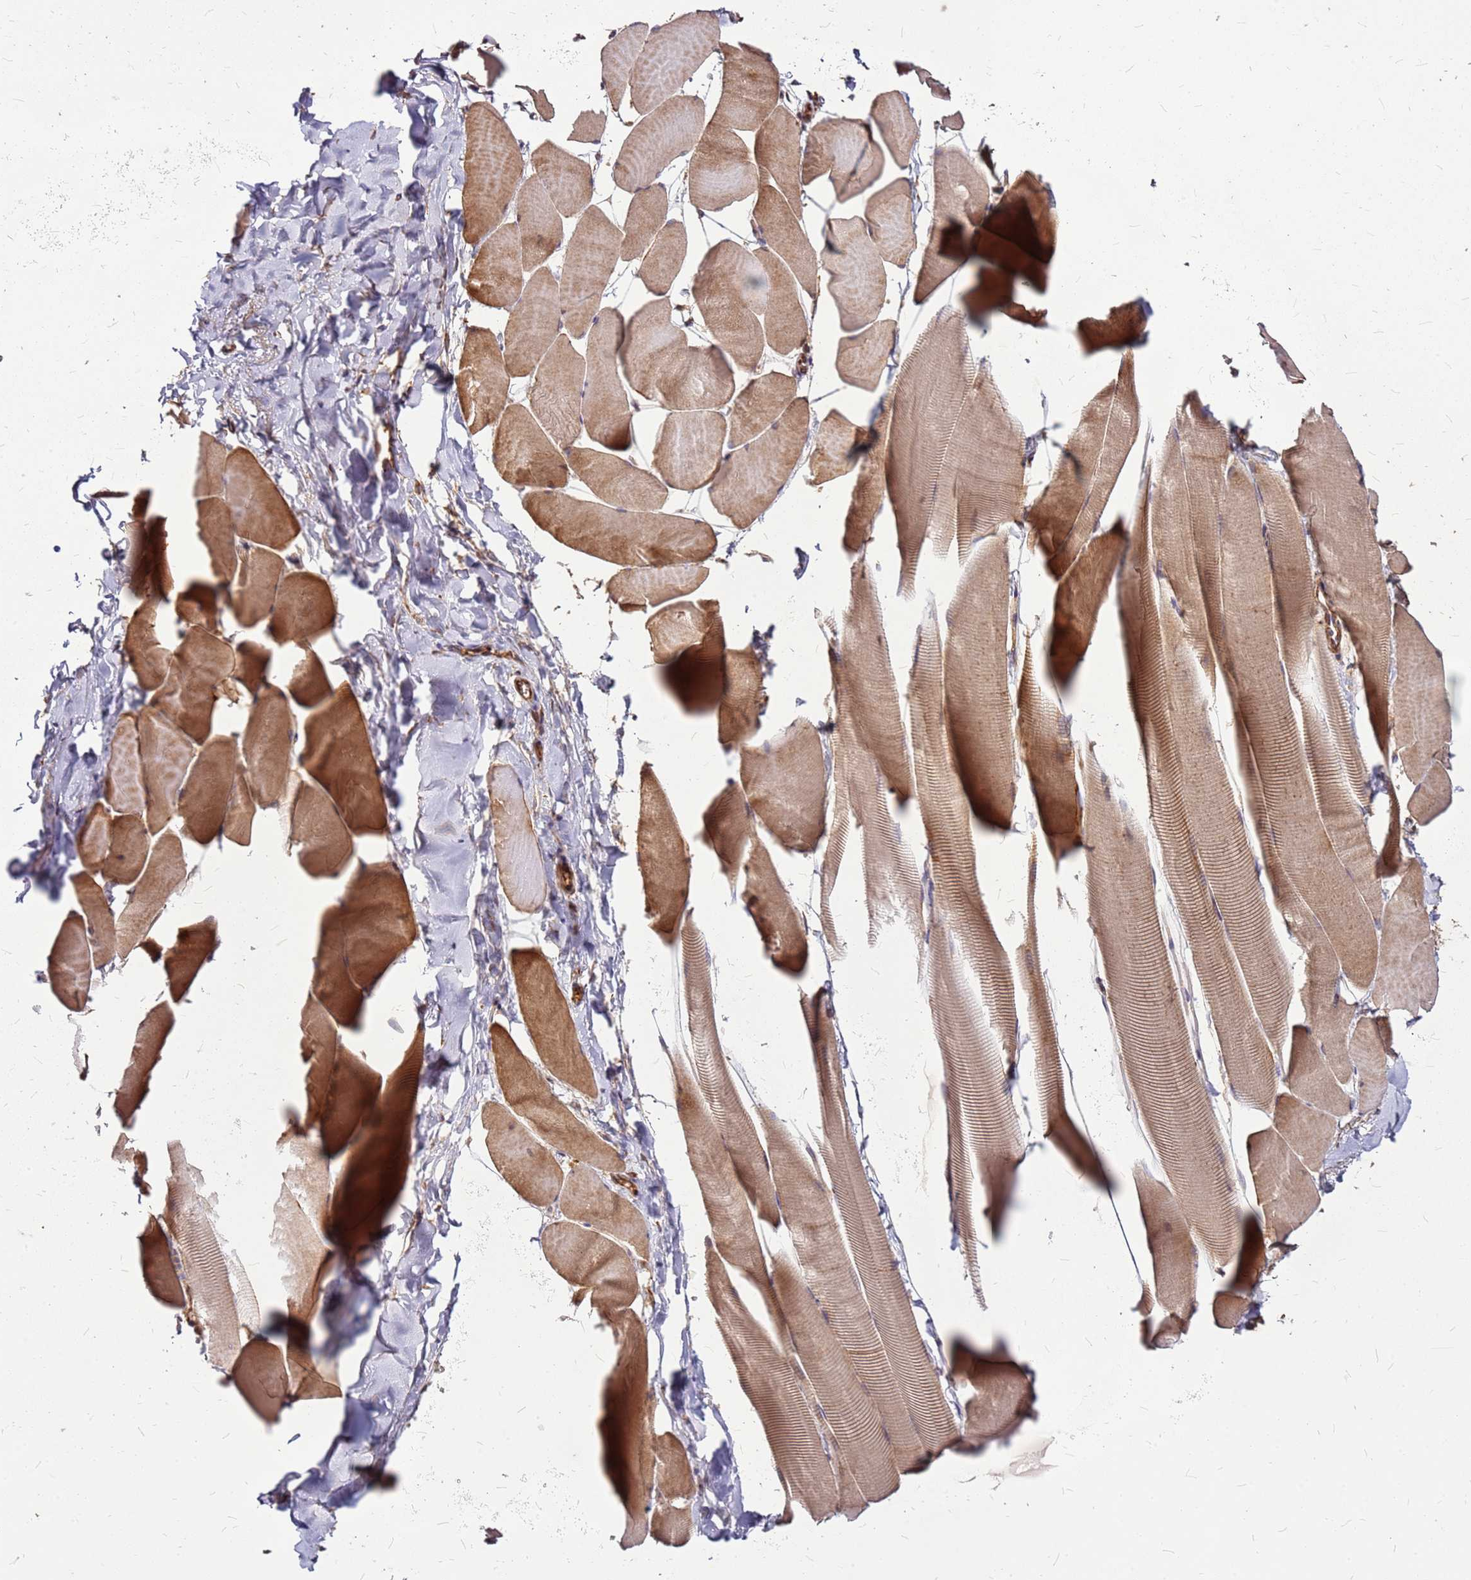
{"staining": {"intensity": "moderate", "quantity": "25%-75%", "location": "cytoplasmic/membranous"}, "tissue": "skeletal muscle", "cell_type": "Myocytes", "image_type": "normal", "snomed": [{"axis": "morphology", "description": "Normal tissue, NOS"}, {"axis": "topography", "description": "Skeletal muscle"}], "caption": "Protein positivity by immunohistochemistry reveals moderate cytoplasmic/membranous positivity in about 25%-75% of myocytes in unremarkable skeletal muscle. (brown staining indicates protein expression, while blue staining denotes nuclei).", "gene": "LYPLAL1", "patient": {"sex": "male", "age": 25}}